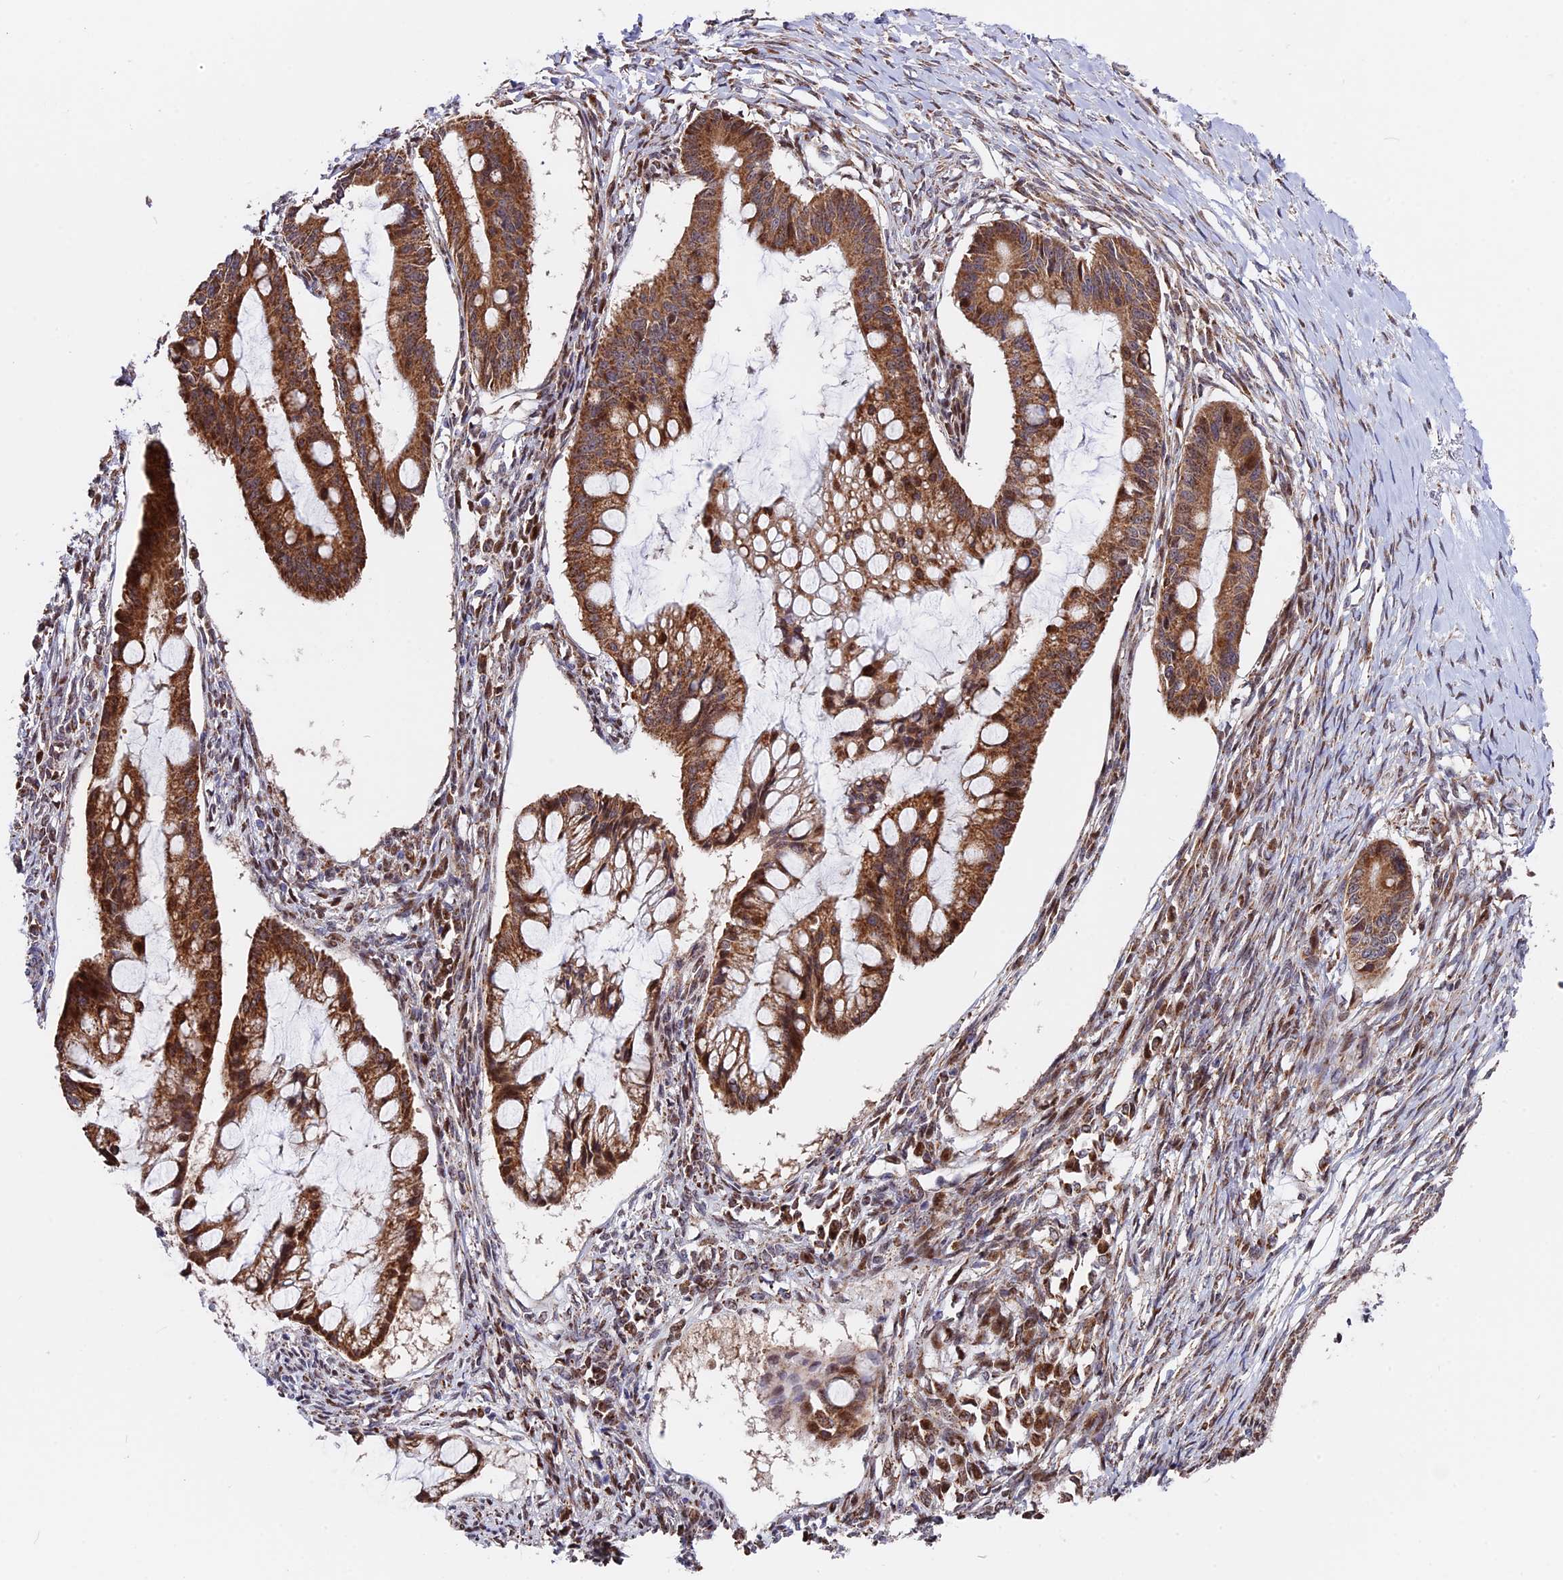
{"staining": {"intensity": "strong", "quantity": ">75%", "location": "cytoplasmic/membranous"}, "tissue": "ovarian cancer", "cell_type": "Tumor cells", "image_type": "cancer", "snomed": [{"axis": "morphology", "description": "Cystadenocarcinoma, mucinous, NOS"}, {"axis": "topography", "description": "Ovary"}], "caption": "Tumor cells reveal high levels of strong cytoplasmic/membranous staining in about >75% of cells in human ovarian cancer.", "gene": "FAM174C", "patient": {"sex": "female", "age": 73}}